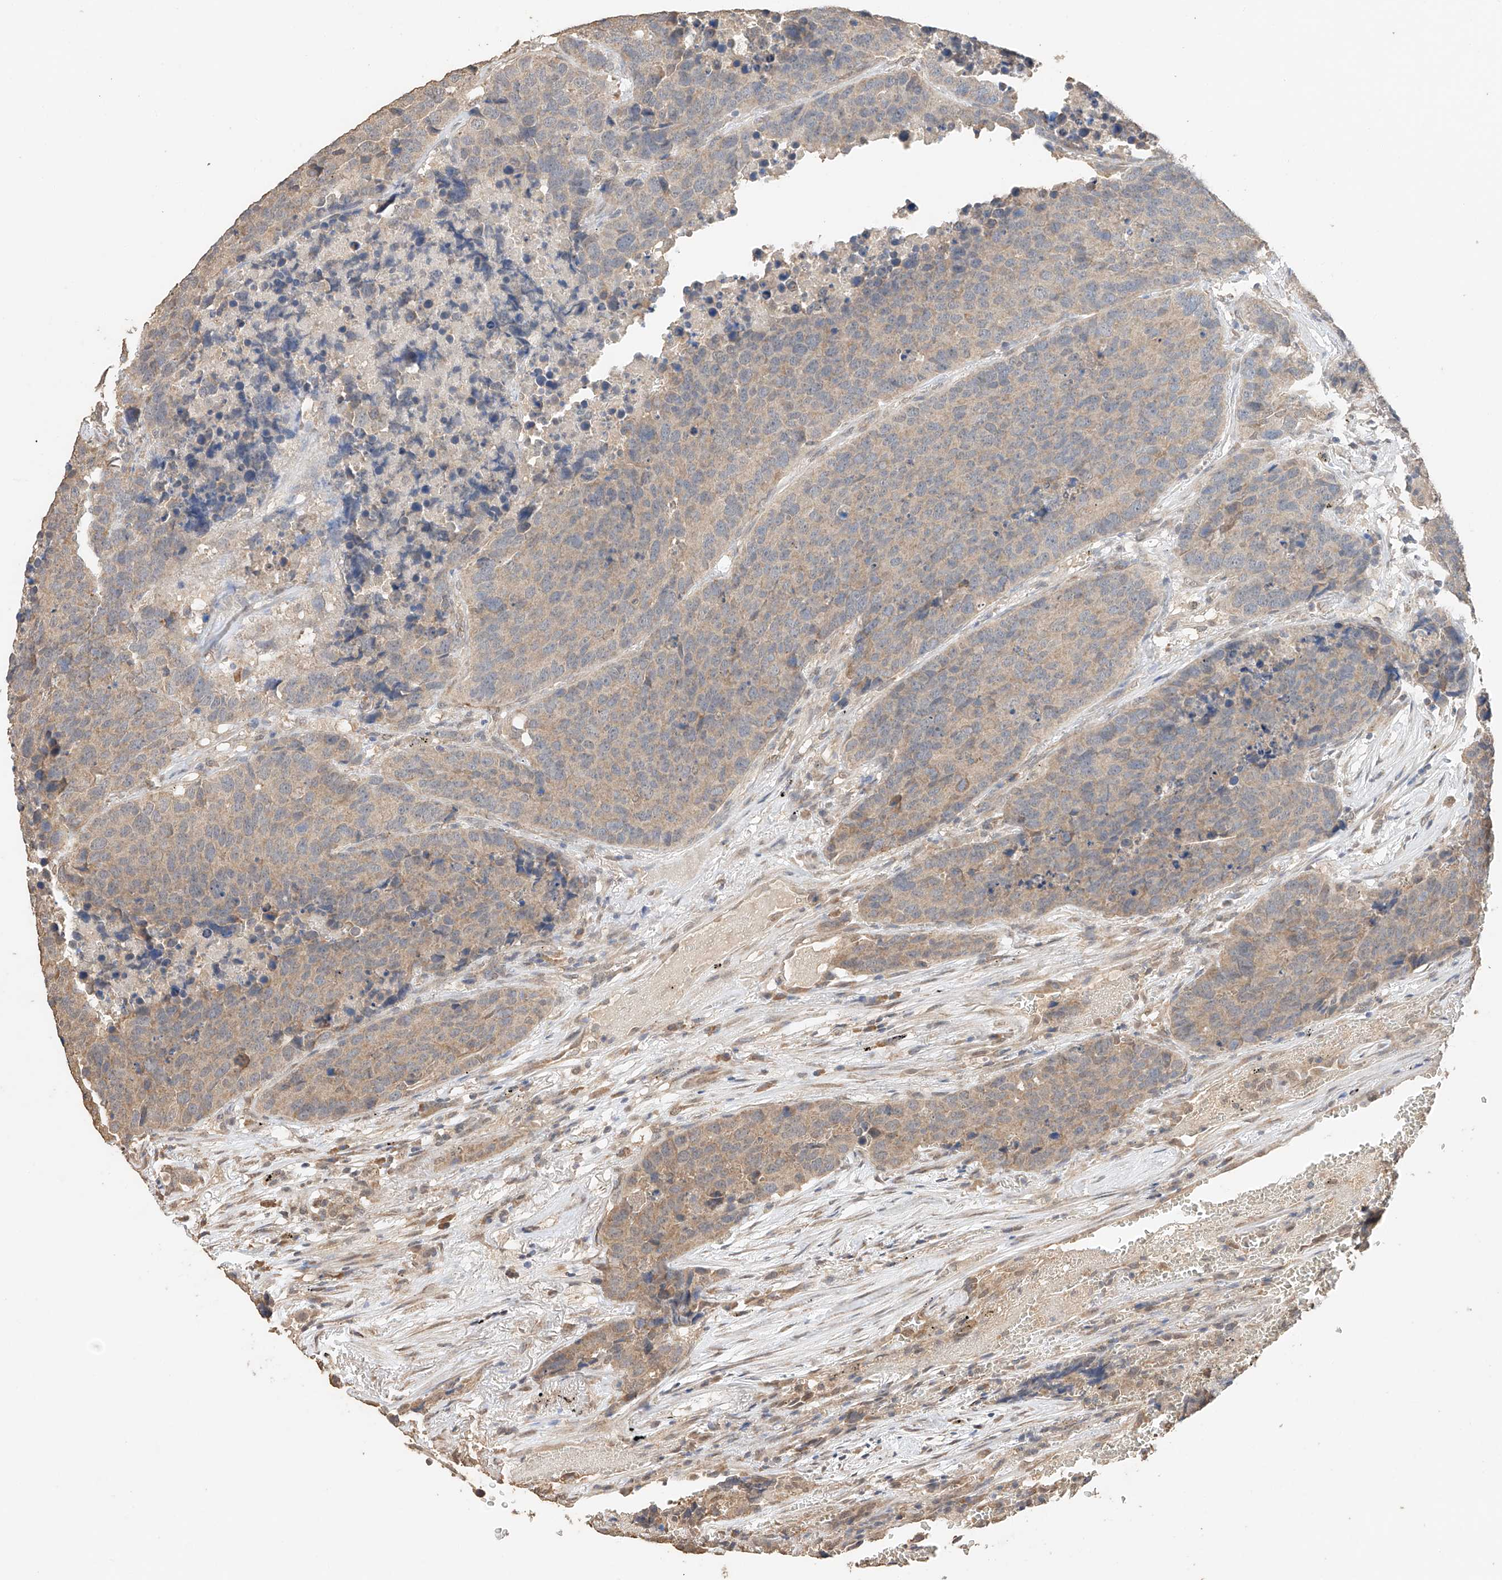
{"staining": {"intensity": "moderate", "quantity": ">75%", "location": "cytoplasmic/membranous"}, "tissue": "carcinoid", "cell_type": "Tumor cells", "image_type": "cancer", "snomed": [{"axis": "morphology", "description": "Carcinoid, malignant, NOS"}, {"axis": "topography", "description": "Lung"}], "caption": "Immunohistochemistry (IHC) micrograph of human carcinoid (malignant) stained for a protein (brown), which displays medium levels of moderate cytoplasmic/membranous positivity in approximately >75% of tumor cells.", "gene": "IL22RA2", "patient": {"sex": "male", "age": 60}}